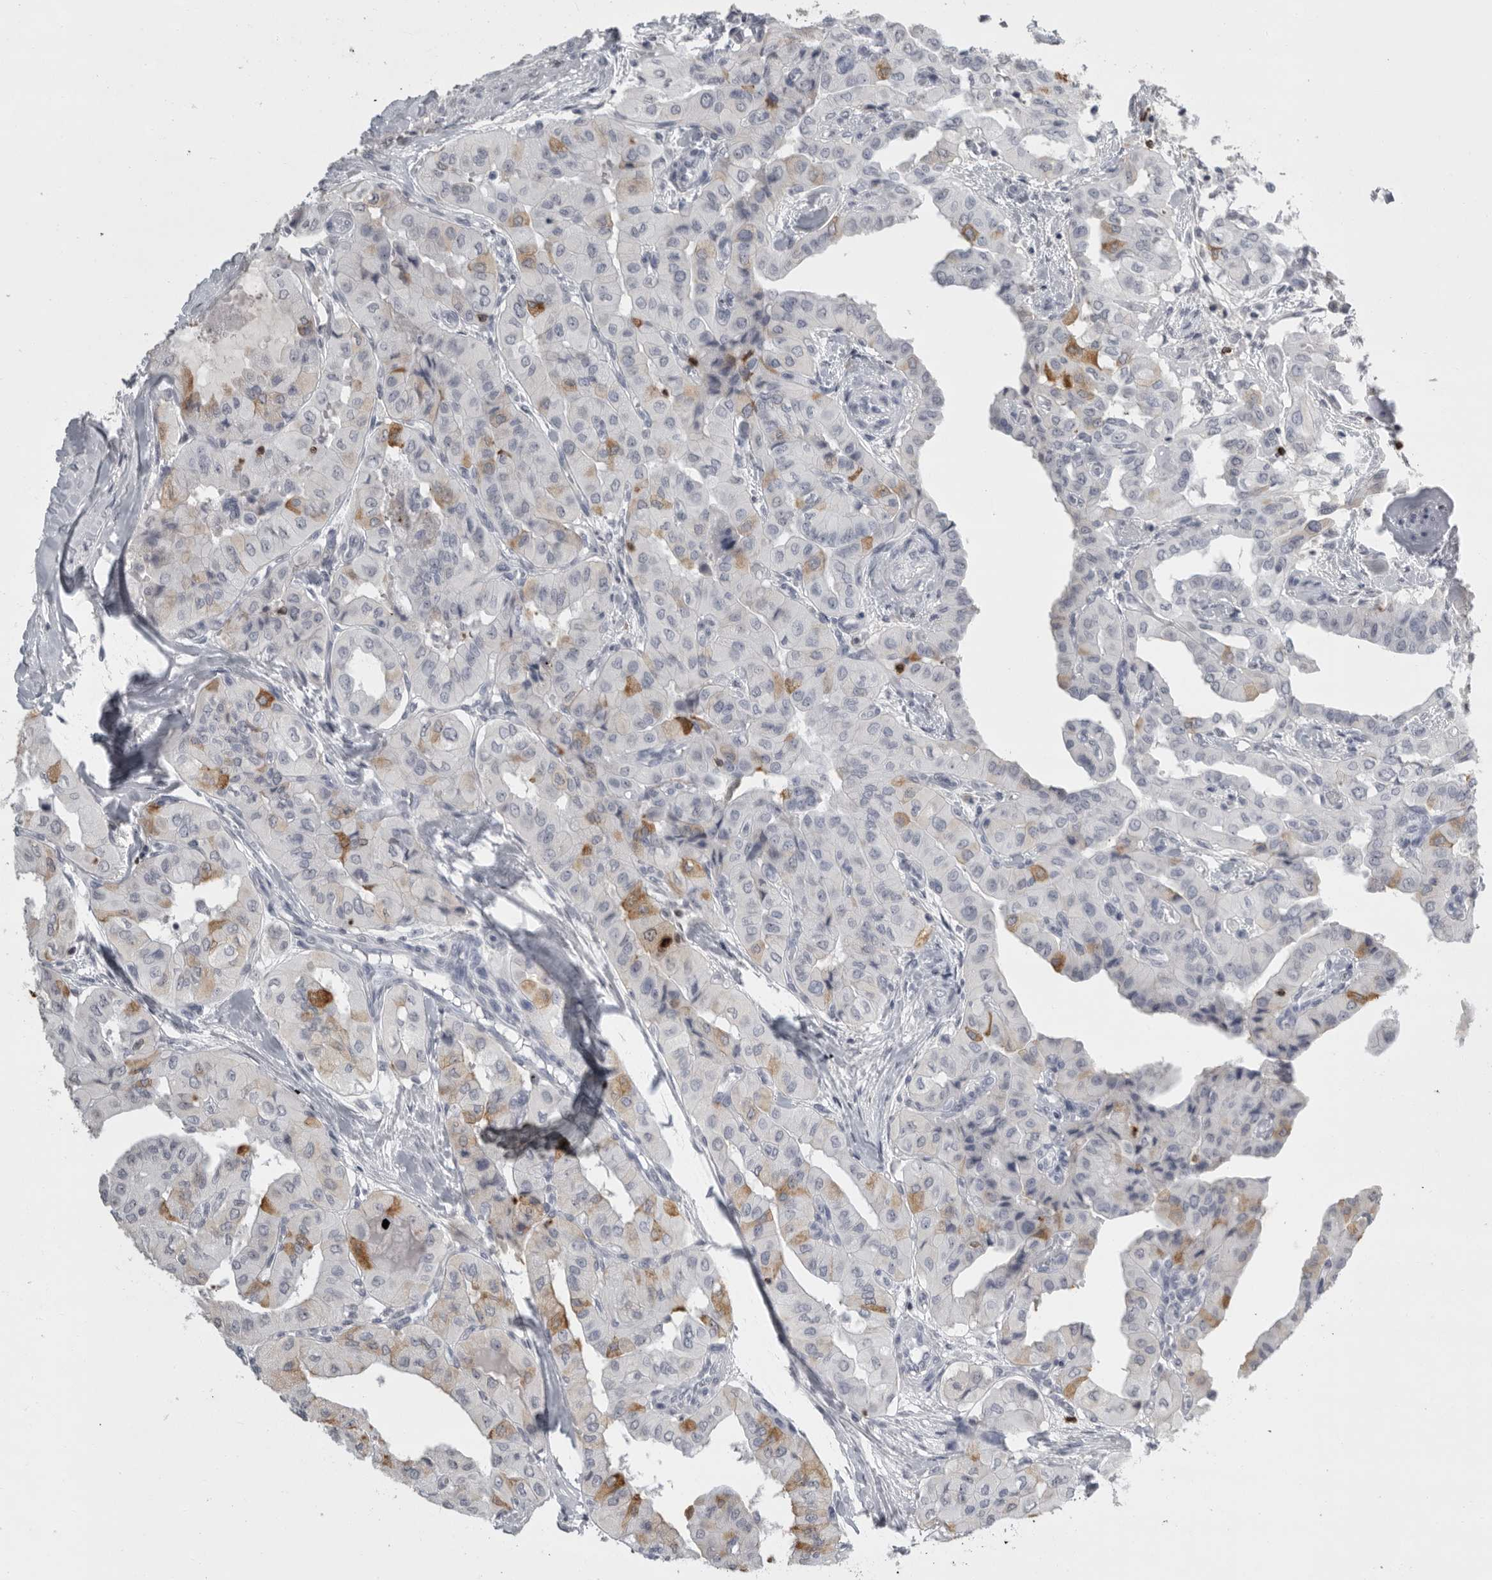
{"staining": {"intensity": "moderate", "quantity": "<25%", "location": "cytoplasmic/membranous"}, "tissue": "thyroid cancer", "cell_type": "Tumor cells", "image_type": "cancer", "snomed": [{"axis": "morphology", "description": "Papillary adenocarcinoma, NOS"}, {"axis": "topography", "description": "Thyroid gland"}], "caption": "Thyroid cancer (papillary adenocarcinoma) was stained to show a protein in brown. There is low levels of moderate cytoplasmic/membranous expression in about <25% of tumor cells. Immunohistochemistry (ihc) stains the protein of interest in brown and the nuclei are stained blue.", "gene": "GNLY", "patient": {"sex": "female", "age": 59}}